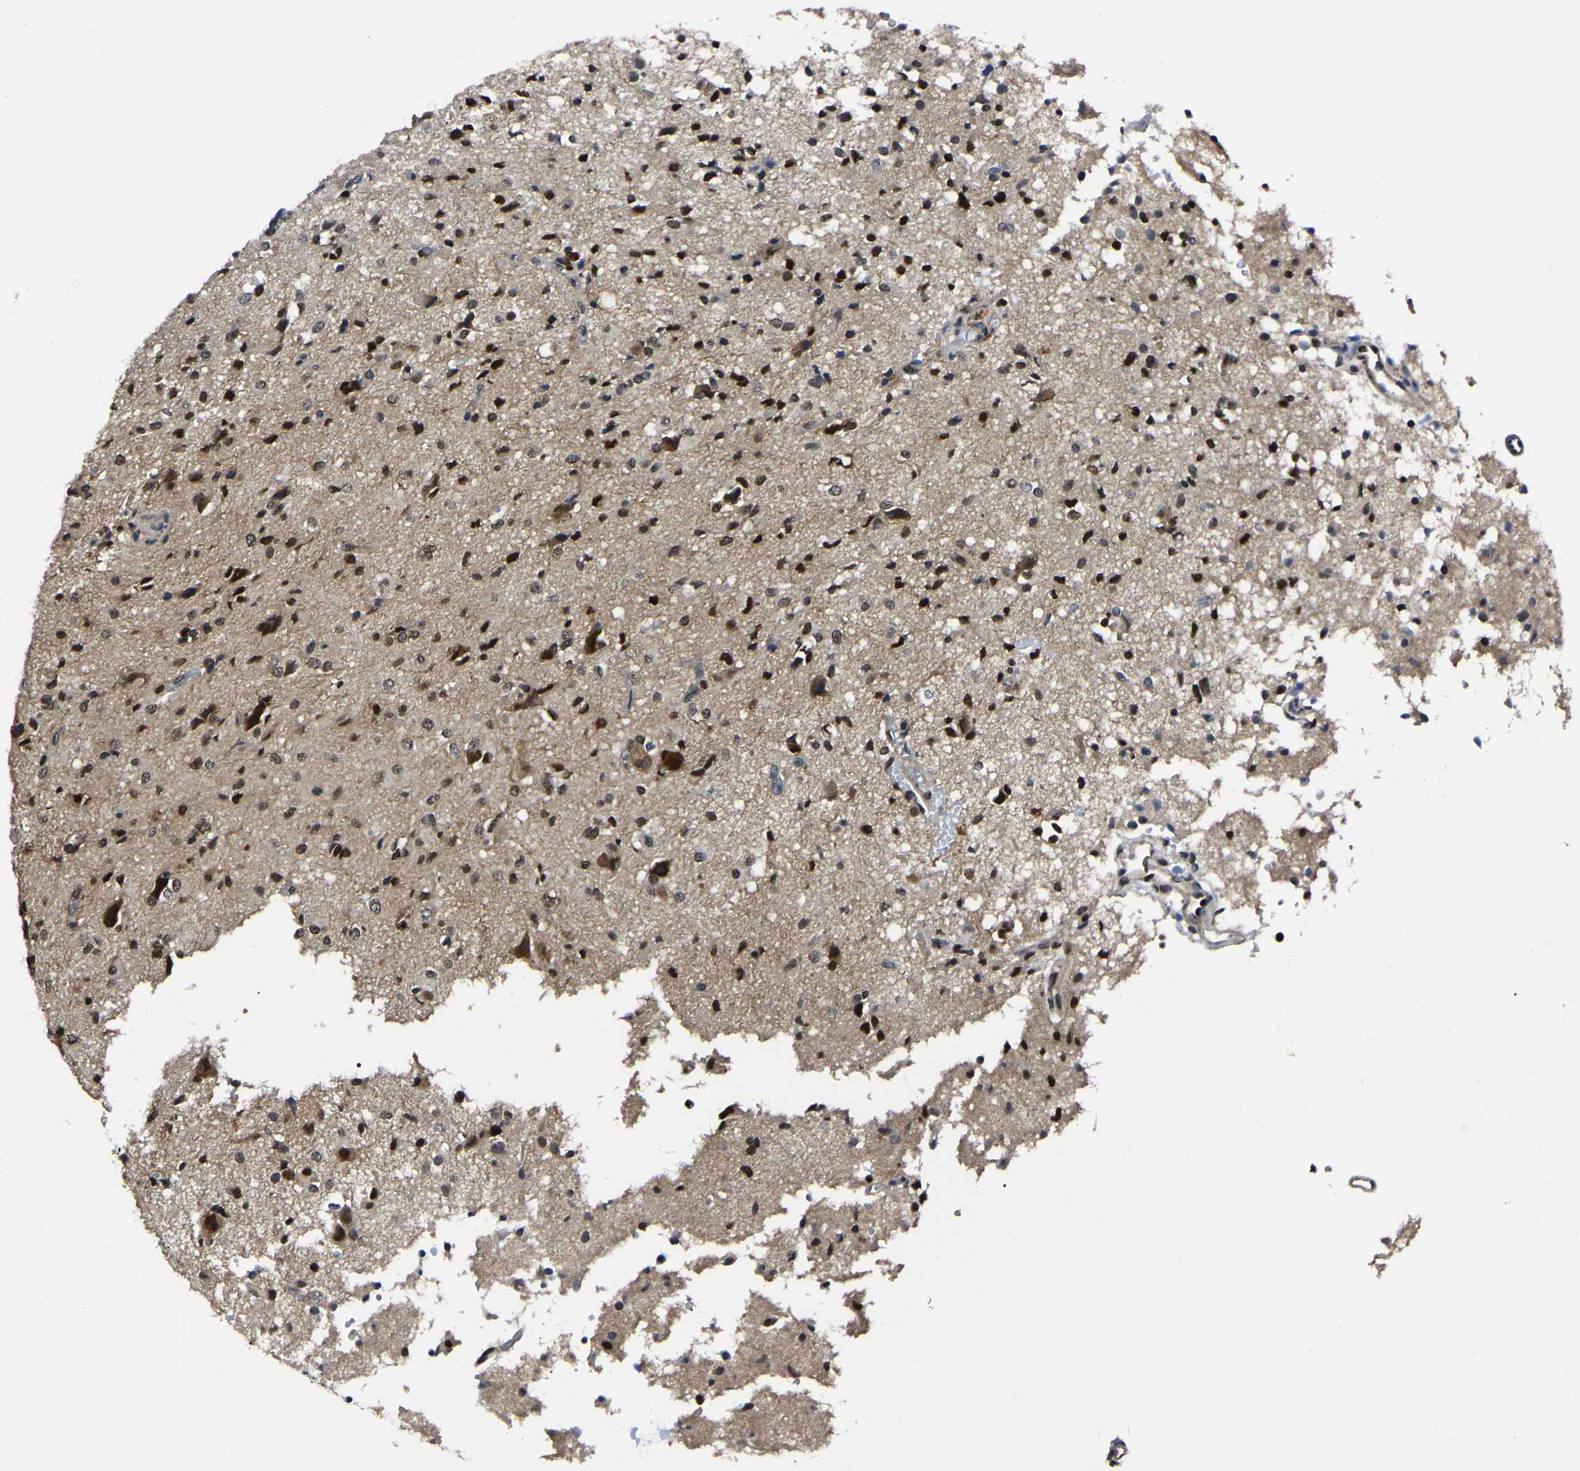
{"staining": {"intensity": "strong", "quantity": ">75%", "location": "nuclear"}, "tissue": "glioma", "cell_type": "Tumor cells", "image_type": "cancer", "snomed": [{"axis": "morphology", "description": "Glioma, malignant, High grade"}, {"axis": "topography", "description": "Brain"}], "caption": "High-power microscopy captured an immunohistochemistry (IHC) photomicrograph of malignant glioma (high-grade), revealing strong nuclear staining in about >75% of tumor cells.", "gene": "TRIM35", "patient": {"sex": "female", "age": 59}}